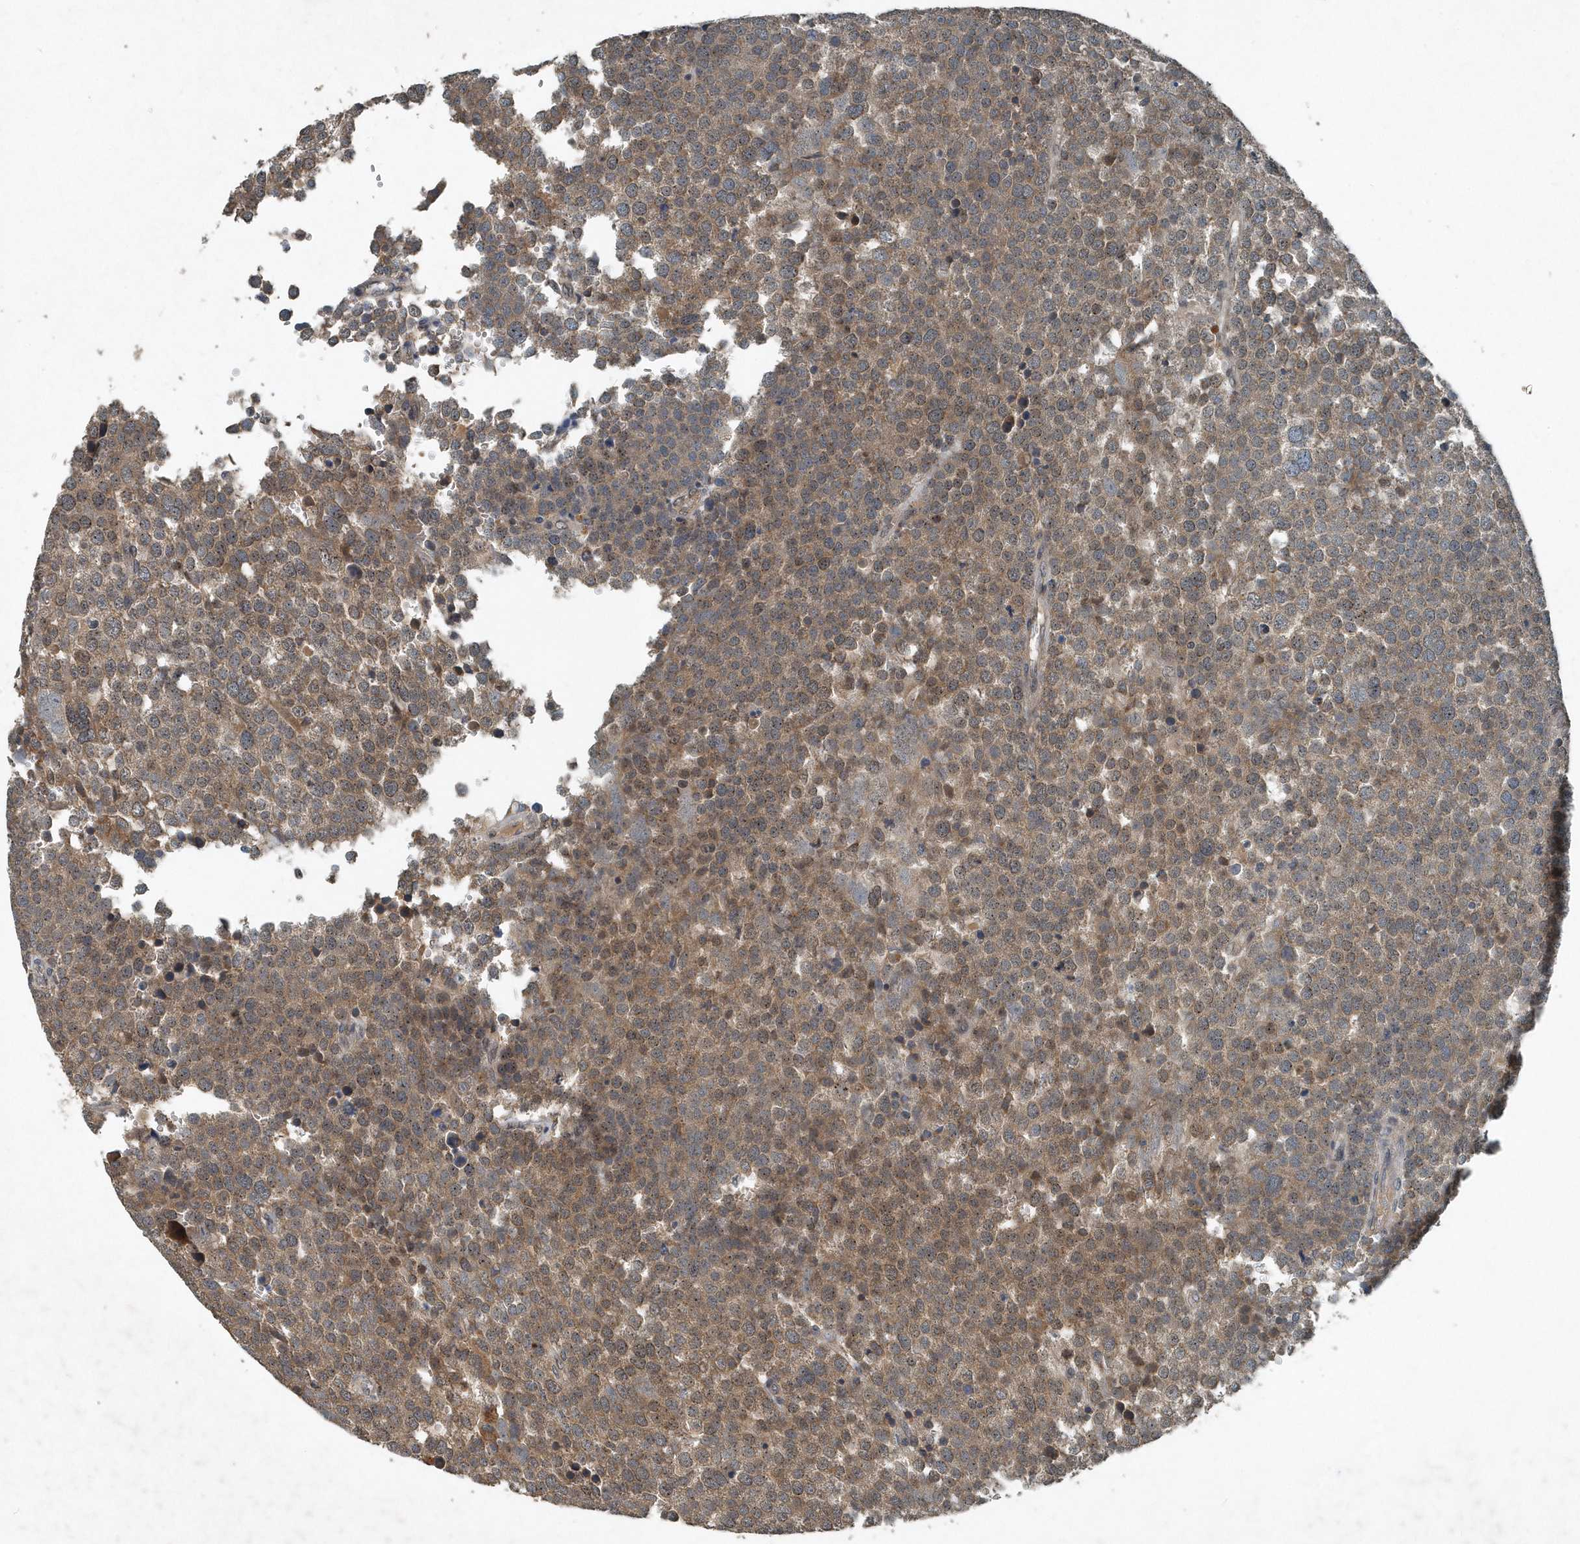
{"staining": {"intensity": "weak", "quantity": ">75%", "location": "cytoplasmic/membranous,nuclear"}, "tissue": "testis cancer", "cell_type": "Tumor cells", "image_type": "cancer", "snomed": [{"axis": "morphology", "description": "Seminoma, NOS"}, {"axis": "topography", "description": "Testis"}], "caption": "Weak cytoplasmic/membranous and nuclear positivity is appreciated in about >75% of tumor cells in testis cancer (seminoma). (Brightfield microscopy of DAB IHC at high magnification).", "gene": "SCFD2", "patient": {"sex": "male", "age": 71}}